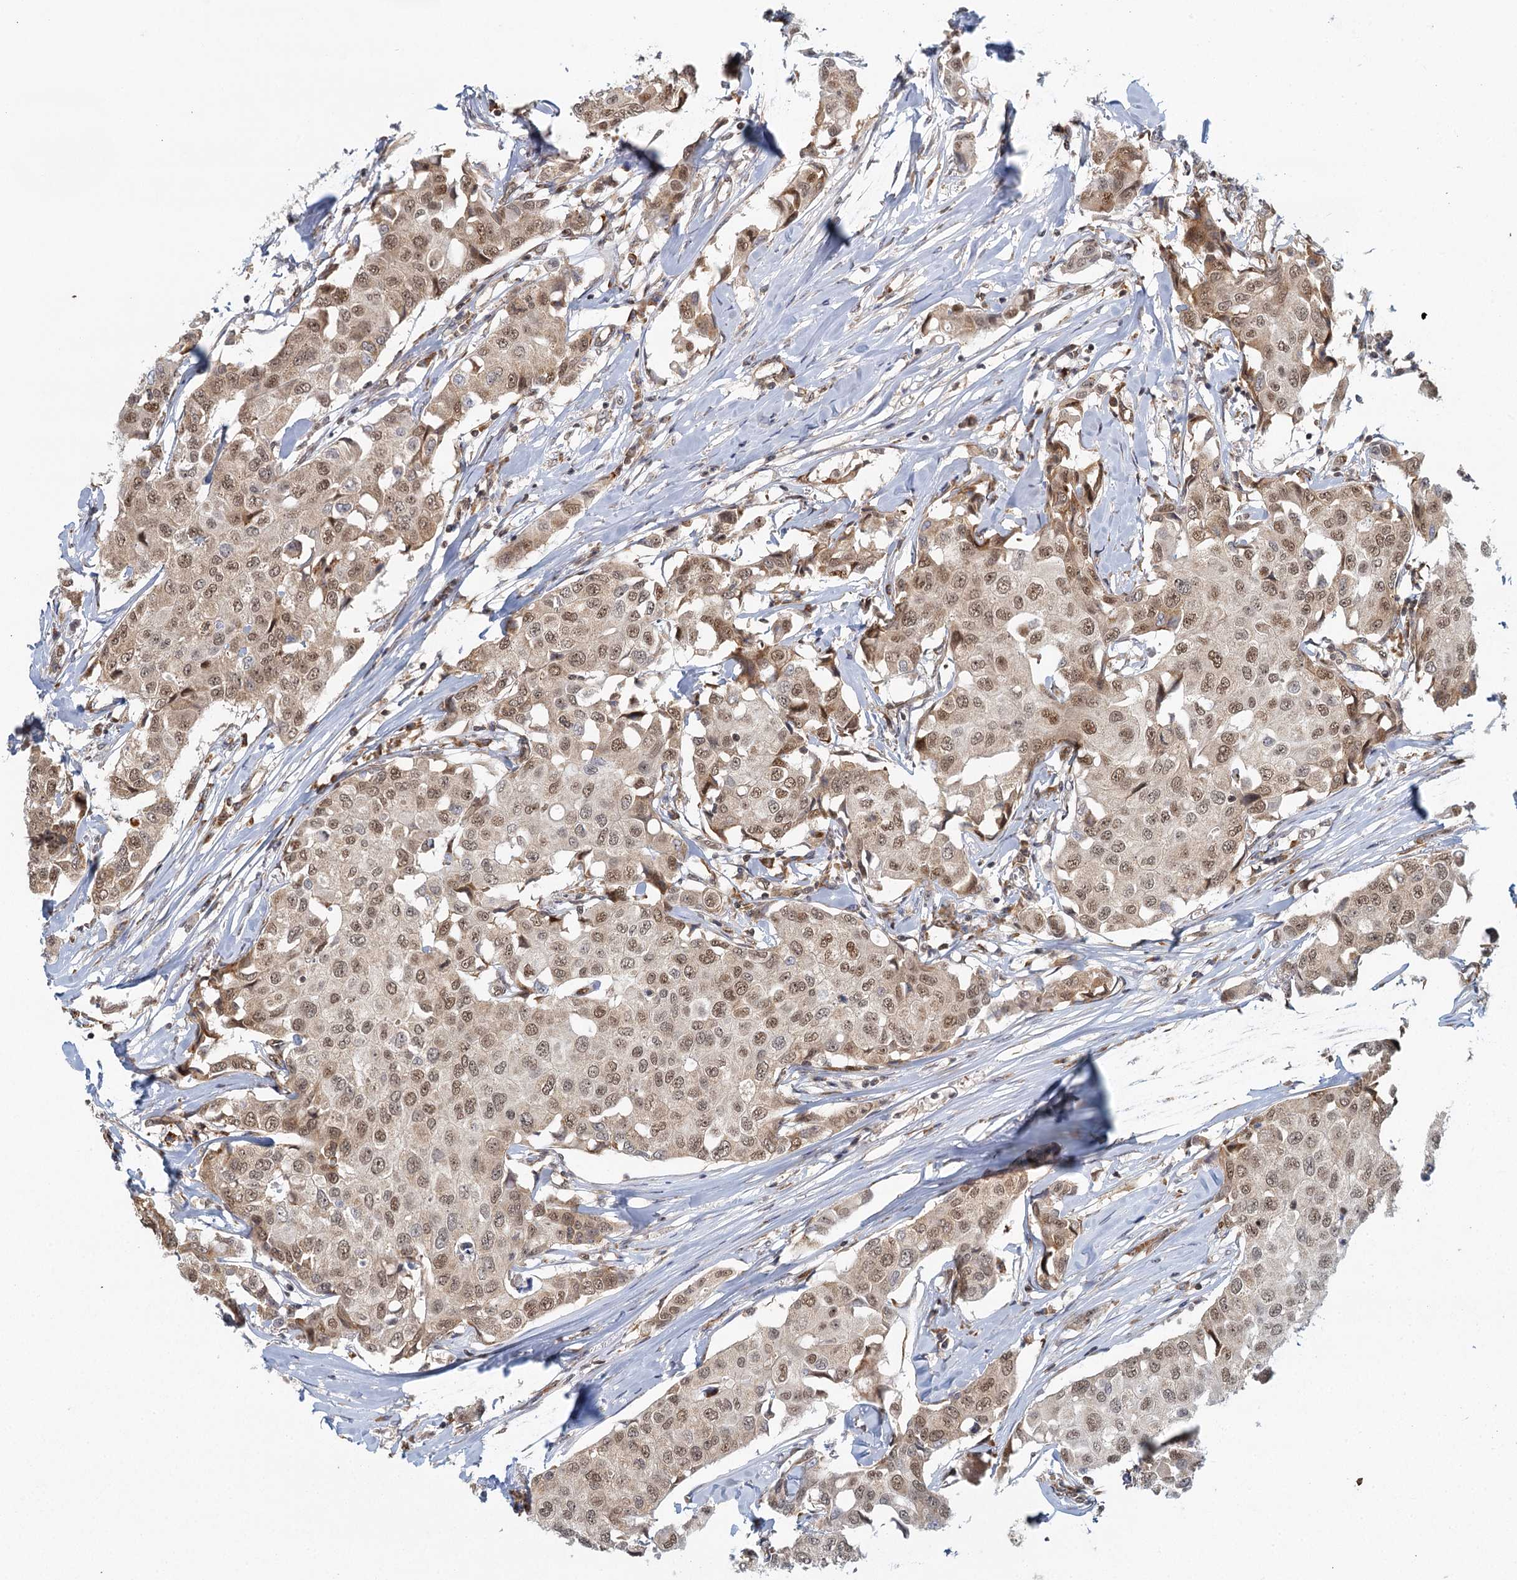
{"staining": {"intensity": "moderate", "quantity": ">75%", "location": "nuclear"}, "tissue": "breast cancer", "cell_type": "Tumor cells", "image_type": "cancer", "snomed": [{"axis": "morphology", "description": "Duct carcinoma"}, {"axis": "topography", "description": "Breast"}], "caption": "About >75% of tumor cells in breast intraductal carcinoma demonstrate moderate nuclear protein staining as visualized by brown immunohistochemical staining.", "gene": "GPATCH11", "patient": {"sex": "female", "age": 80}}